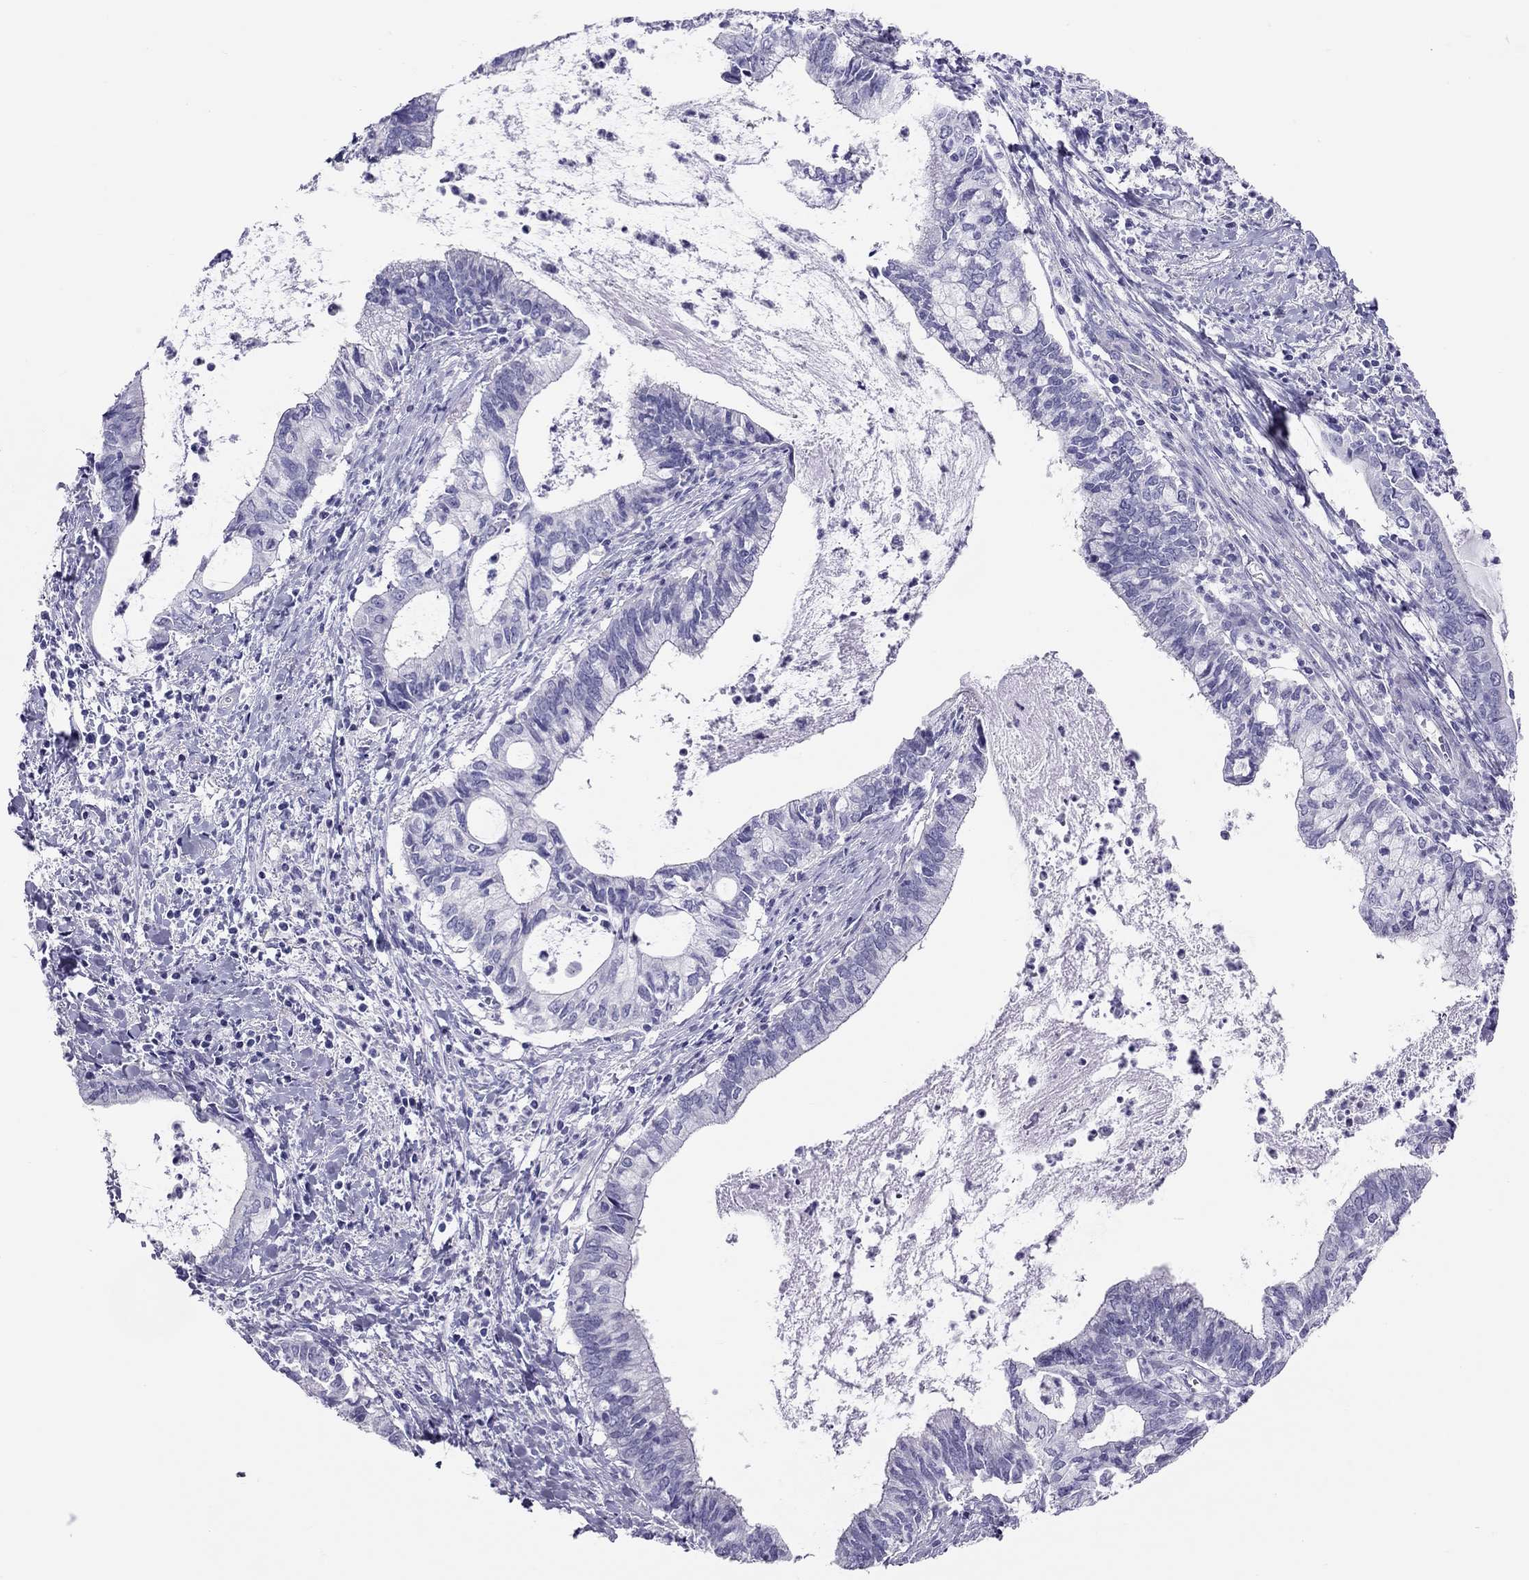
{"staining": {"intensity": "negative", "quantity": "none", "location": "none"}, "tissue": "cervical cancer", "cell_type": "Tumor cells", "image_type": "cancer", "snomed": [{"axis": "morphology", "description": "Adenocarcinoma, NOS"}, {"axis": "topography", "description": "Cervix"}], "caption": "There is no significant expression in tumor cells of cervical adenocarcinoma.", "gene": "PSMB11", "patient": {"sex": "female", "age": 42}}